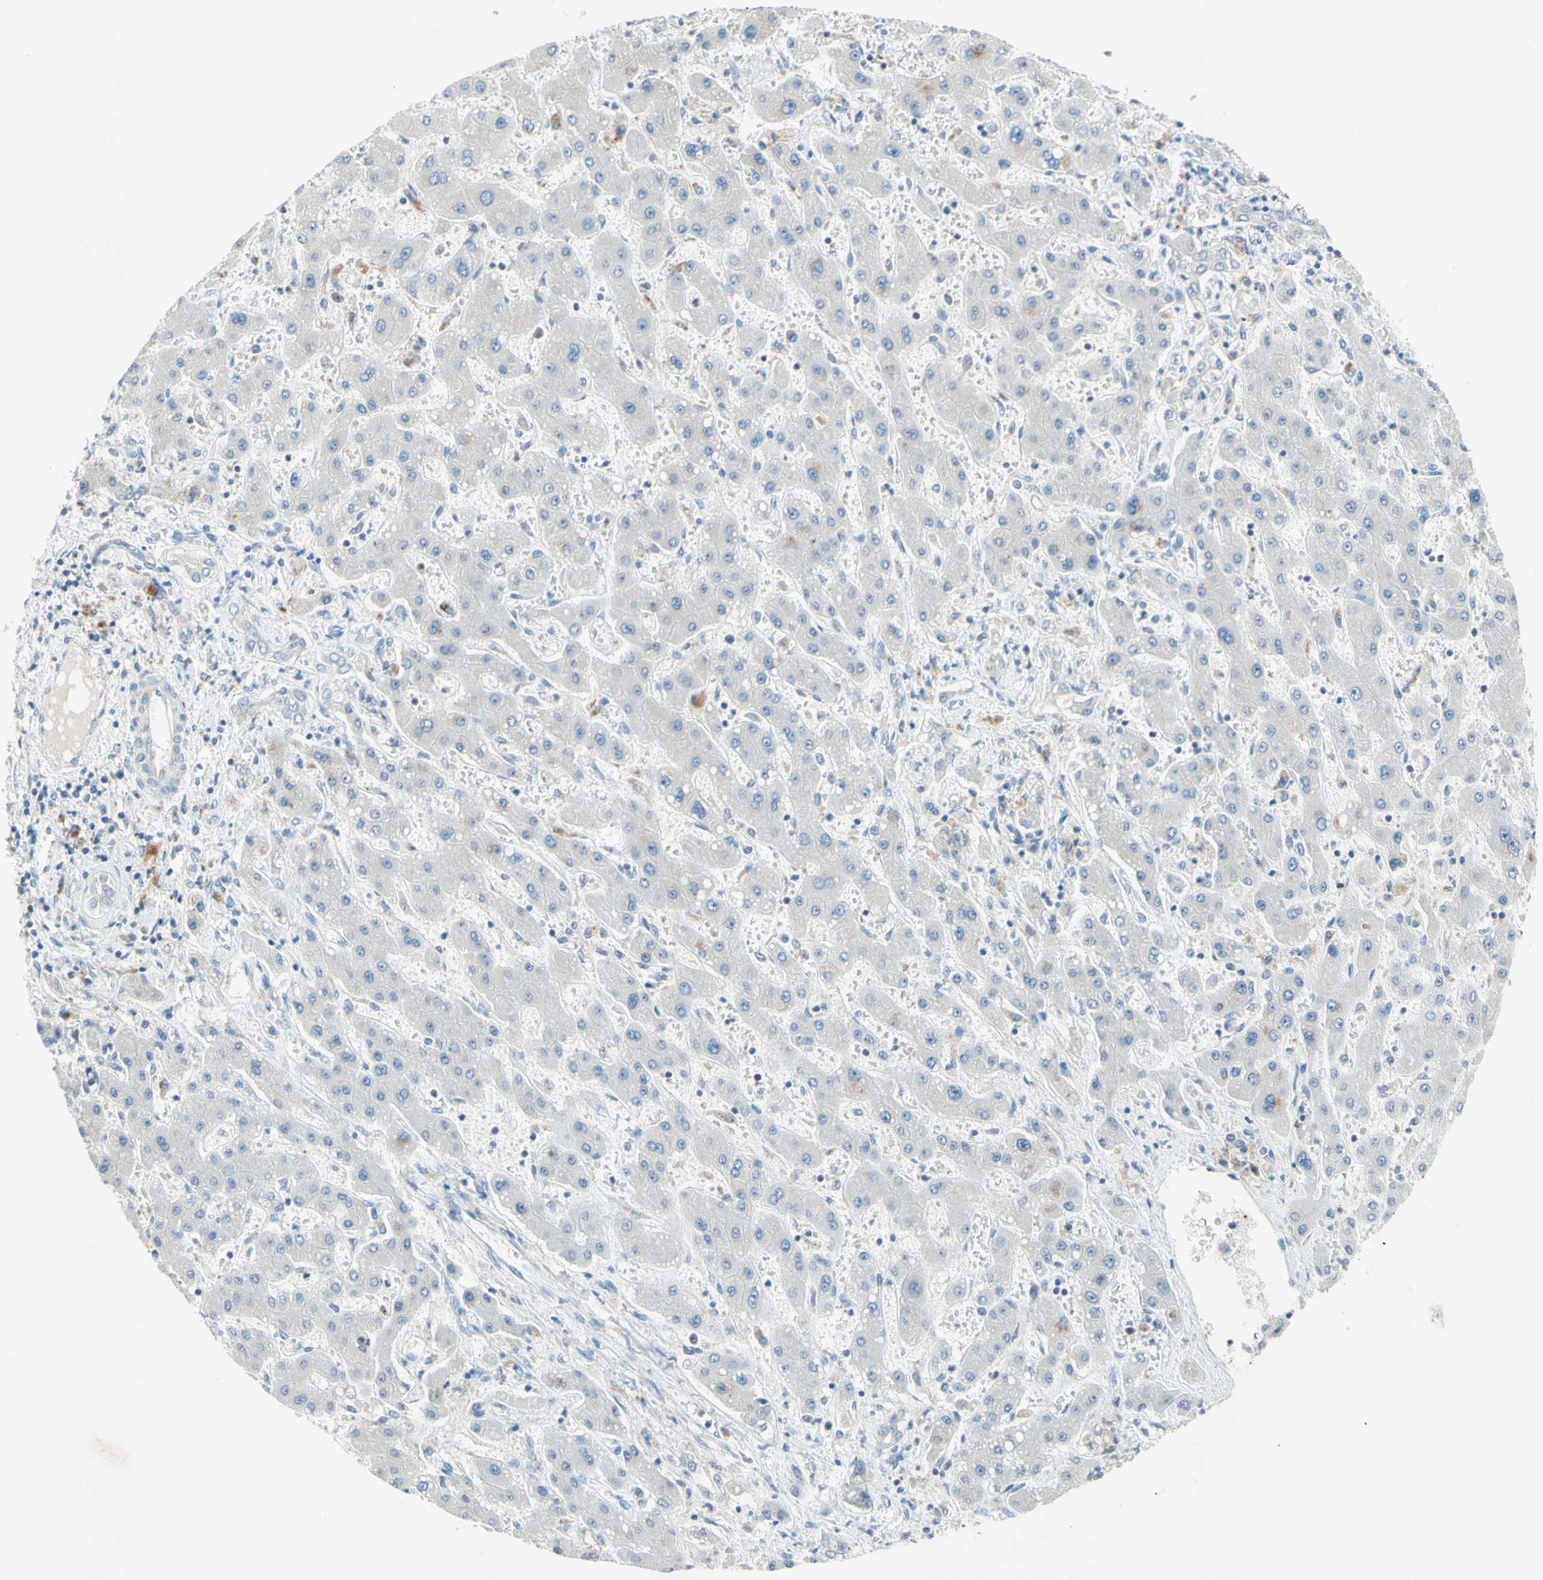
{"staining": {"intensity": "negative", "quantity": "none", "location": "none"}, "tissue": "liver cancer", "cell_type": "Tumor cells", "image_type": "cancer", "snomed": [{"axis": "morphology", "description": "Cholangiocarcinoma"}, {"axis": "topography", "description": "Liver"}], "caption": "The micrograph shows no significant positivity in tumor cells of cholangiocarcinoma (liver).", "gene": "MFF", "patient": {"sex": "male", "age": 50}}